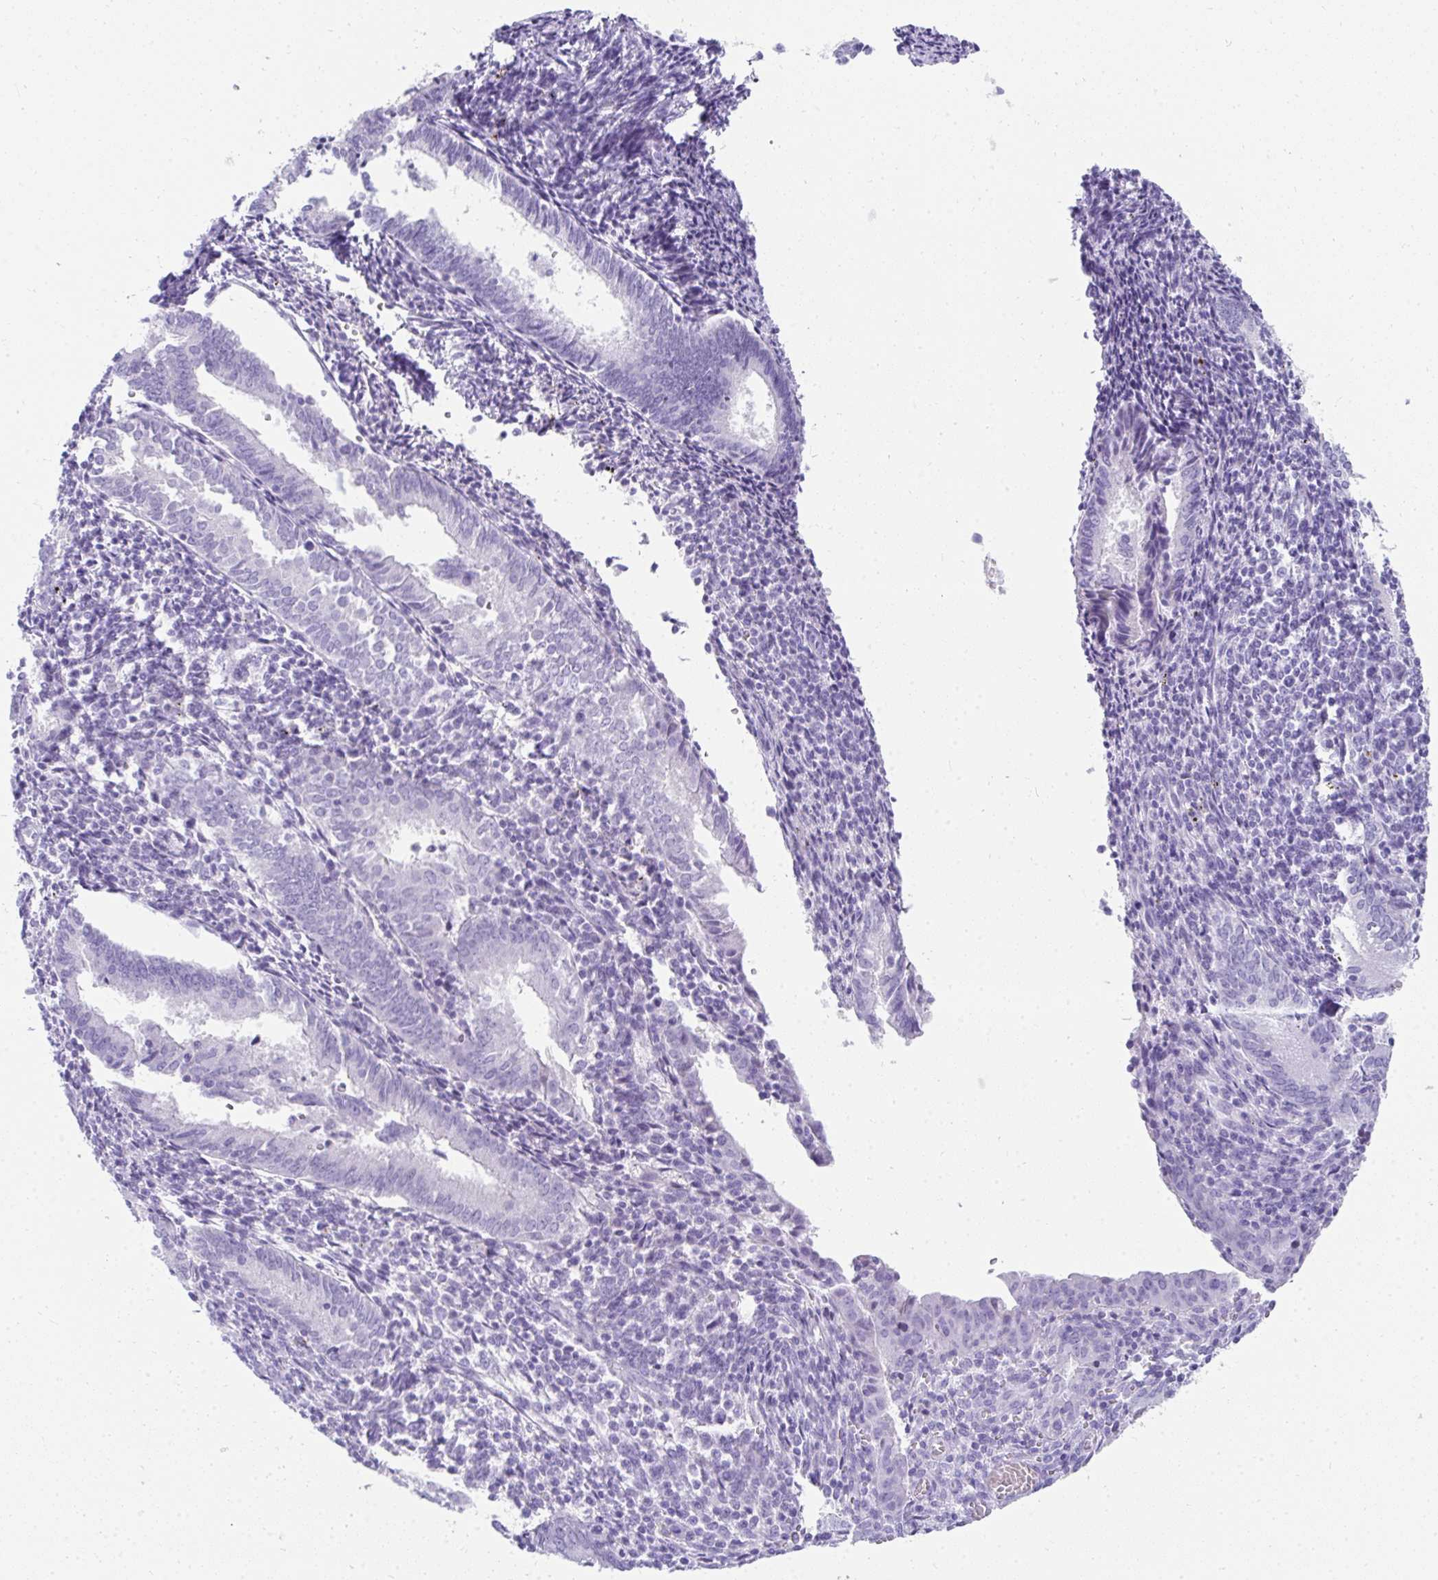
{"staining": {"intensity": "negative", "quantity": "none", "location": "none"}, "tissue": "endometrium", "cell_type": "Cells in endometrial stroma", "image_type": "normal", "snomed": [{"axis": "morphology", "description": "Normal tissue, NOS"}, {"axis": "topography", "description": "Endometrium"}], "caption": "The micrograph reveals no staining of cells in endometrial stroma in unremarkable endometrium.", "gene": "TNNT1", "patient": {"sex": "female", "age": 41}}